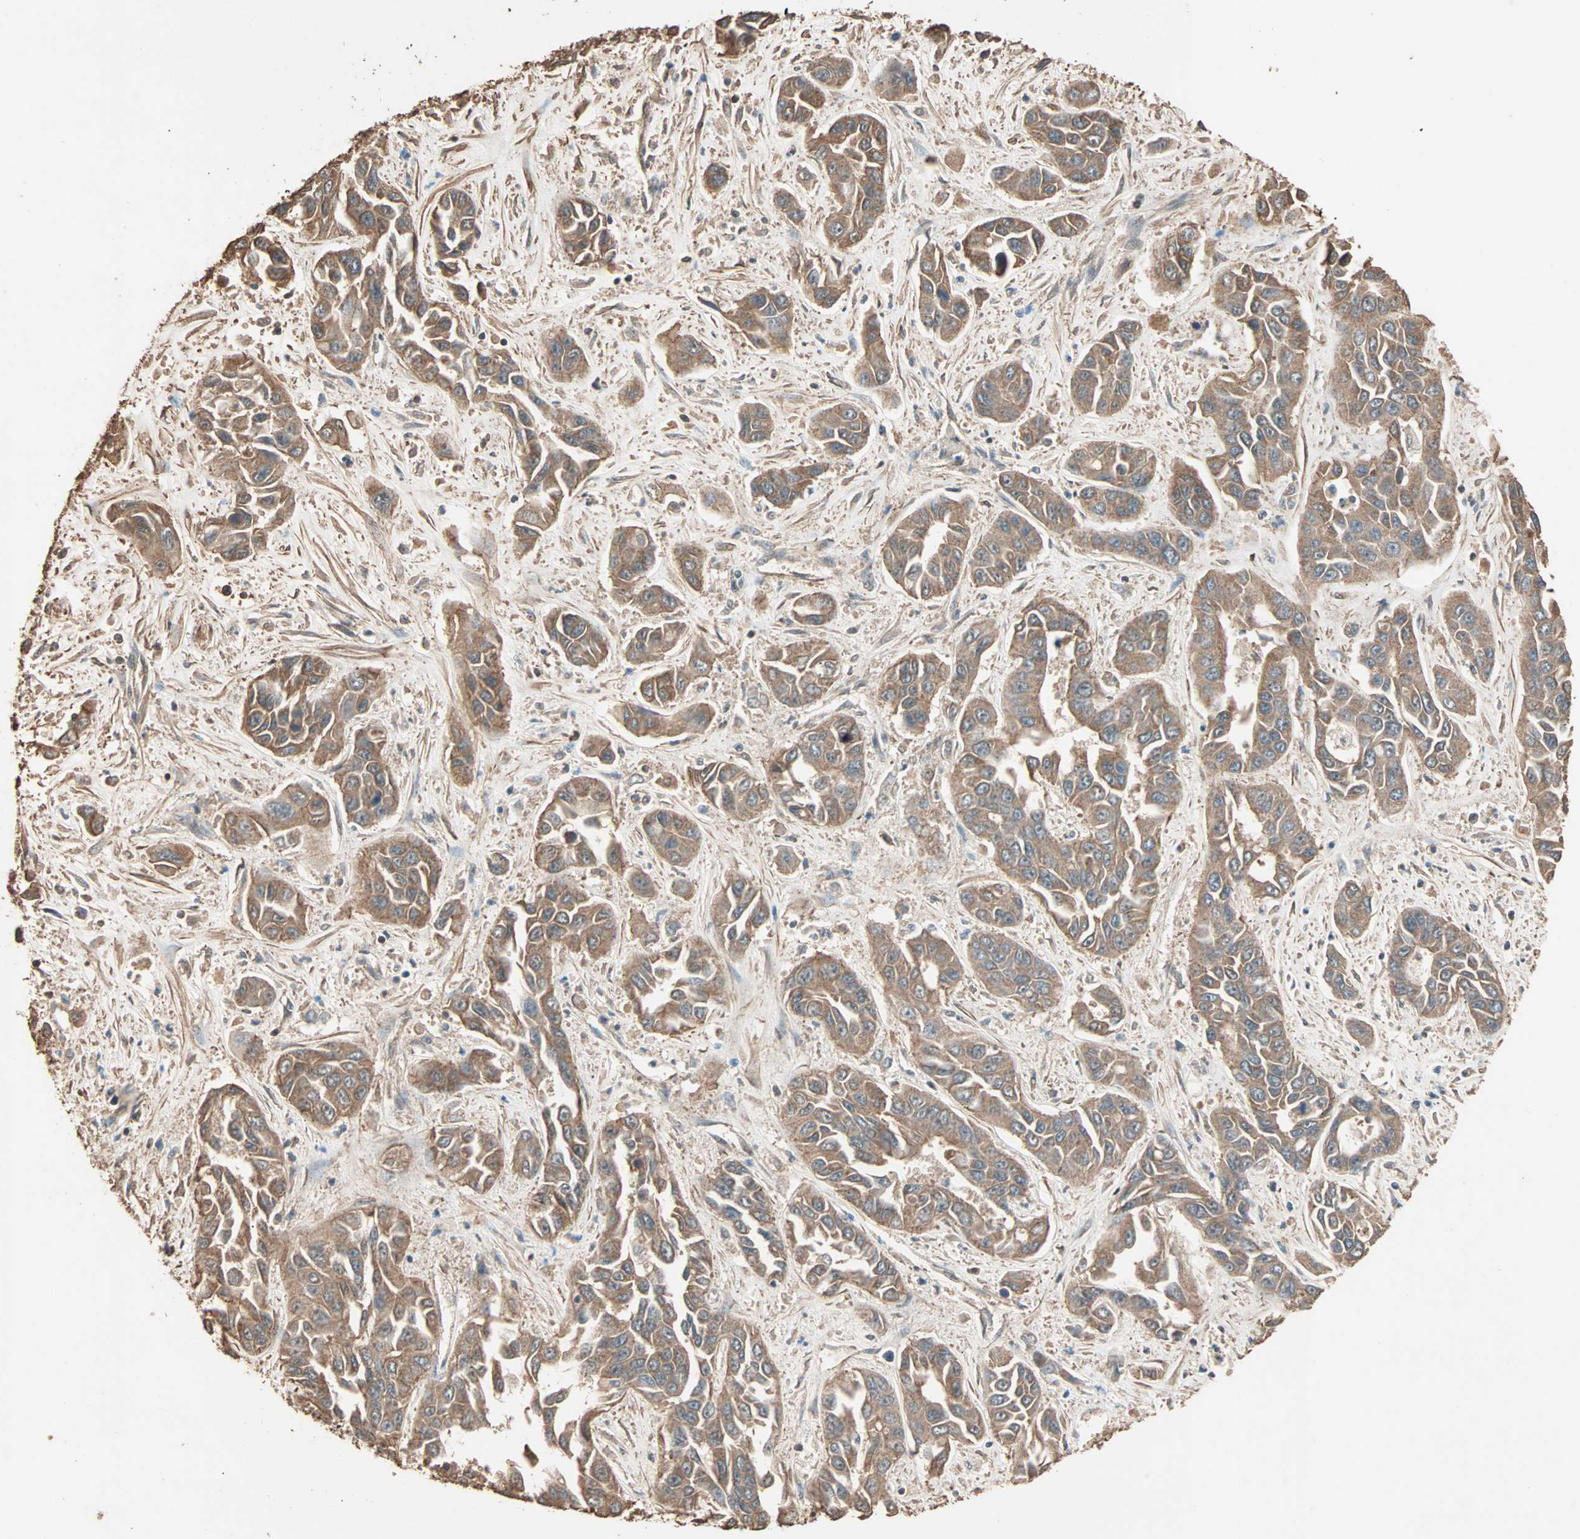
{"staining": {"intensity": "moderate", "quantity": ">75%", "location": "cytoplasmic/membranous"}, "tissue": "liver cancer", "cell_type": "Tumor cells", "image_type": "cancer", "snomed": [{"axis": "morphology", "description": "Cholangiocarcinoma"}, {"axis": "topography", "description": "Liver"}], "caption": "Liver cancer (cholangiocarcinoma) stained for a protein (brown) demonstrates moderate cytoplasmic/membranous positive expression in approximately >75% of tumor cells.", "gene": "ZBTB33", "patient": {"sex": "female", "age": 52}}